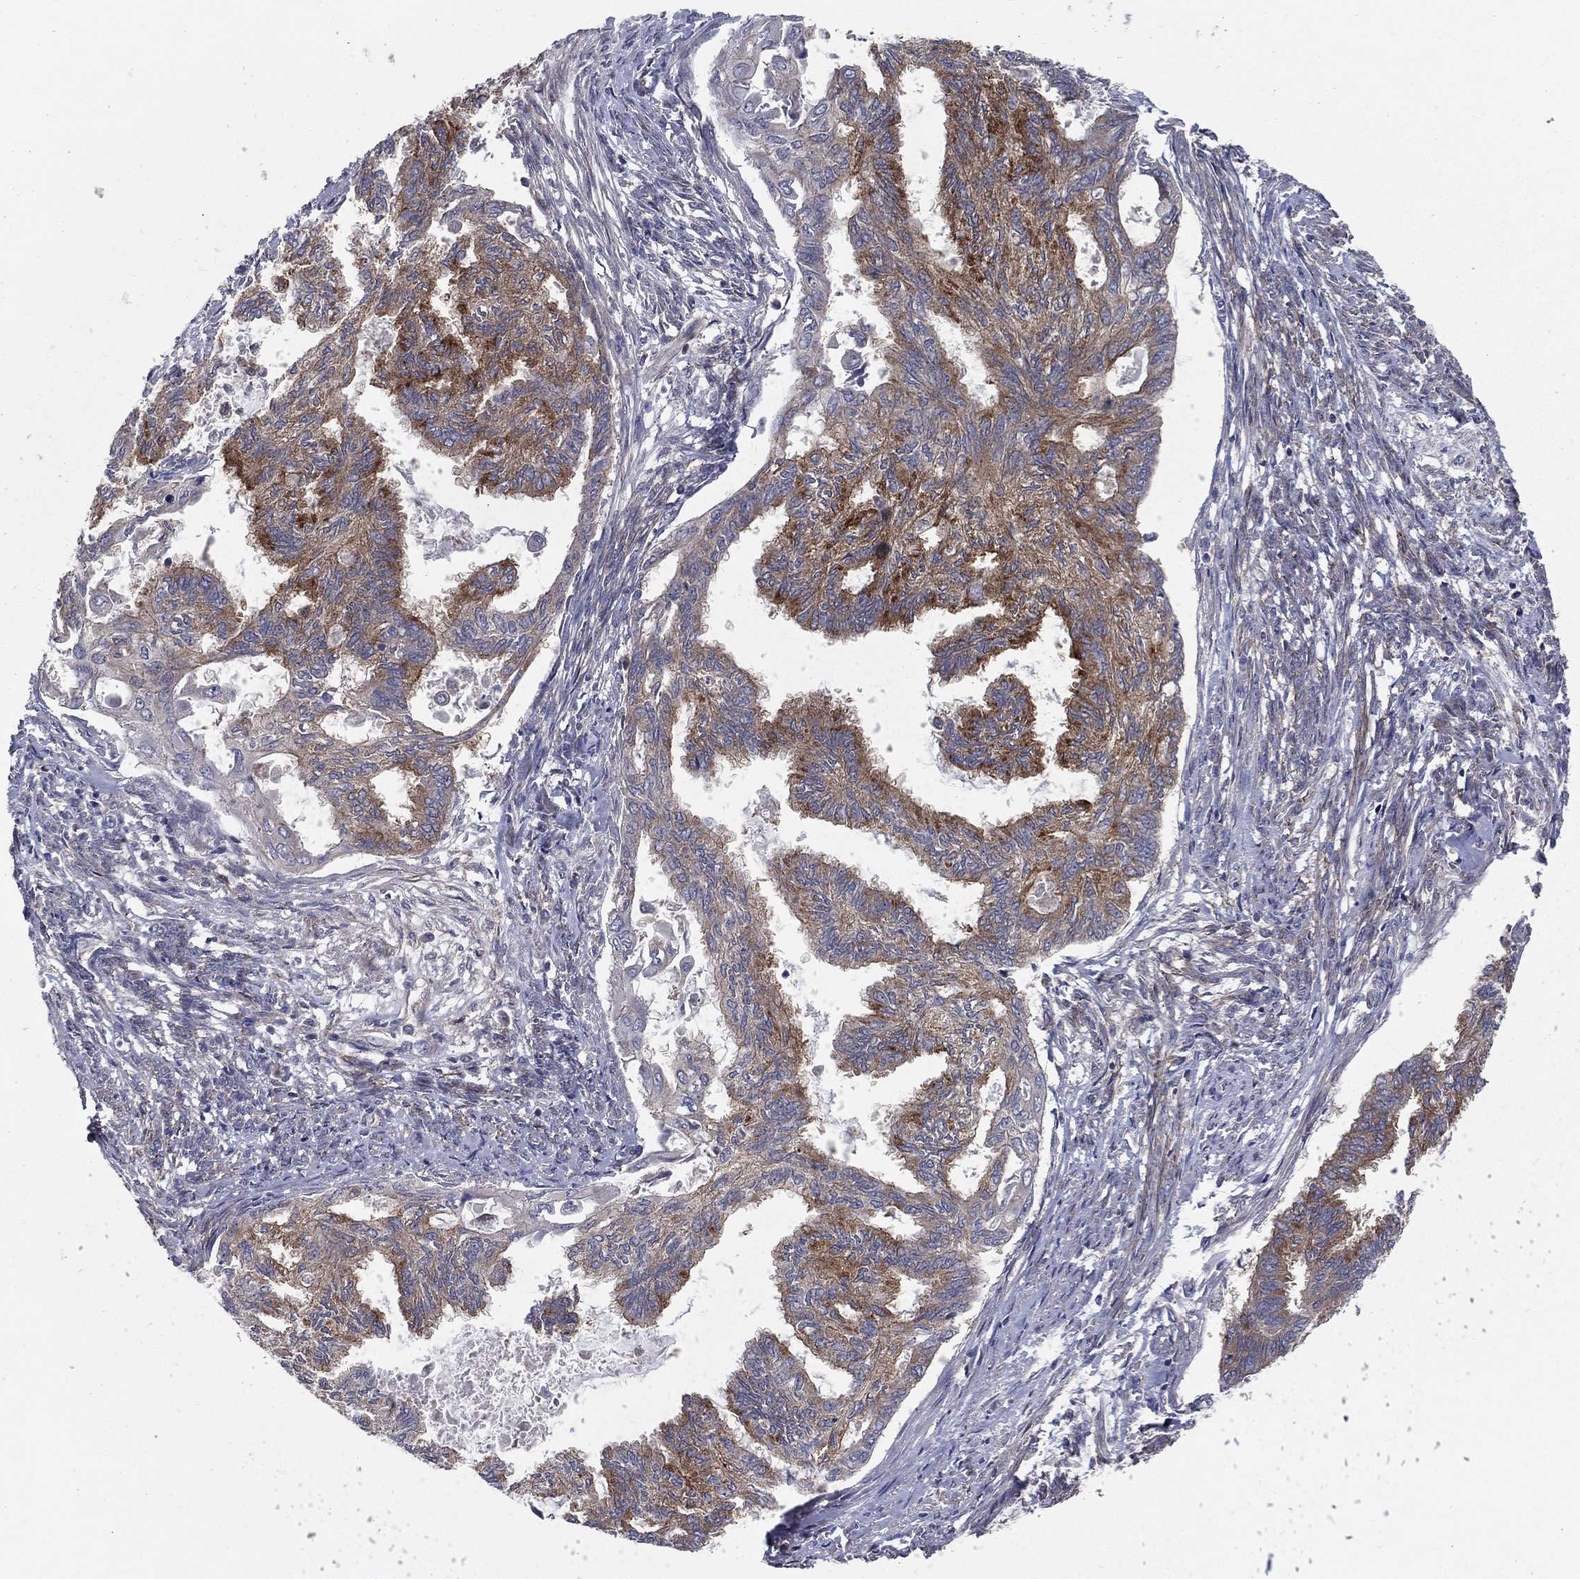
{"staining": {"intensity": "strong", "quantity": "25%-75%", "location": "cytoplasmic/membranous"}, "tissue": "endometrial cancer", "cell_type": "Tumor cells", "image_type": "cancer", "snomed": [{"axis": "morphology", "description": "Adenocarcinoma, NOS"}, {"axis": "topography", "description": "Endometrium"}], "caption": "Endometrial cancer was stained to show a protein in brown. There is high levels of strong cytoplasmic/membranous staining in approximately 25%-75% of tumor cells.", "gene": "RNF123", "patient": {"sex": "female", "age": 86}}